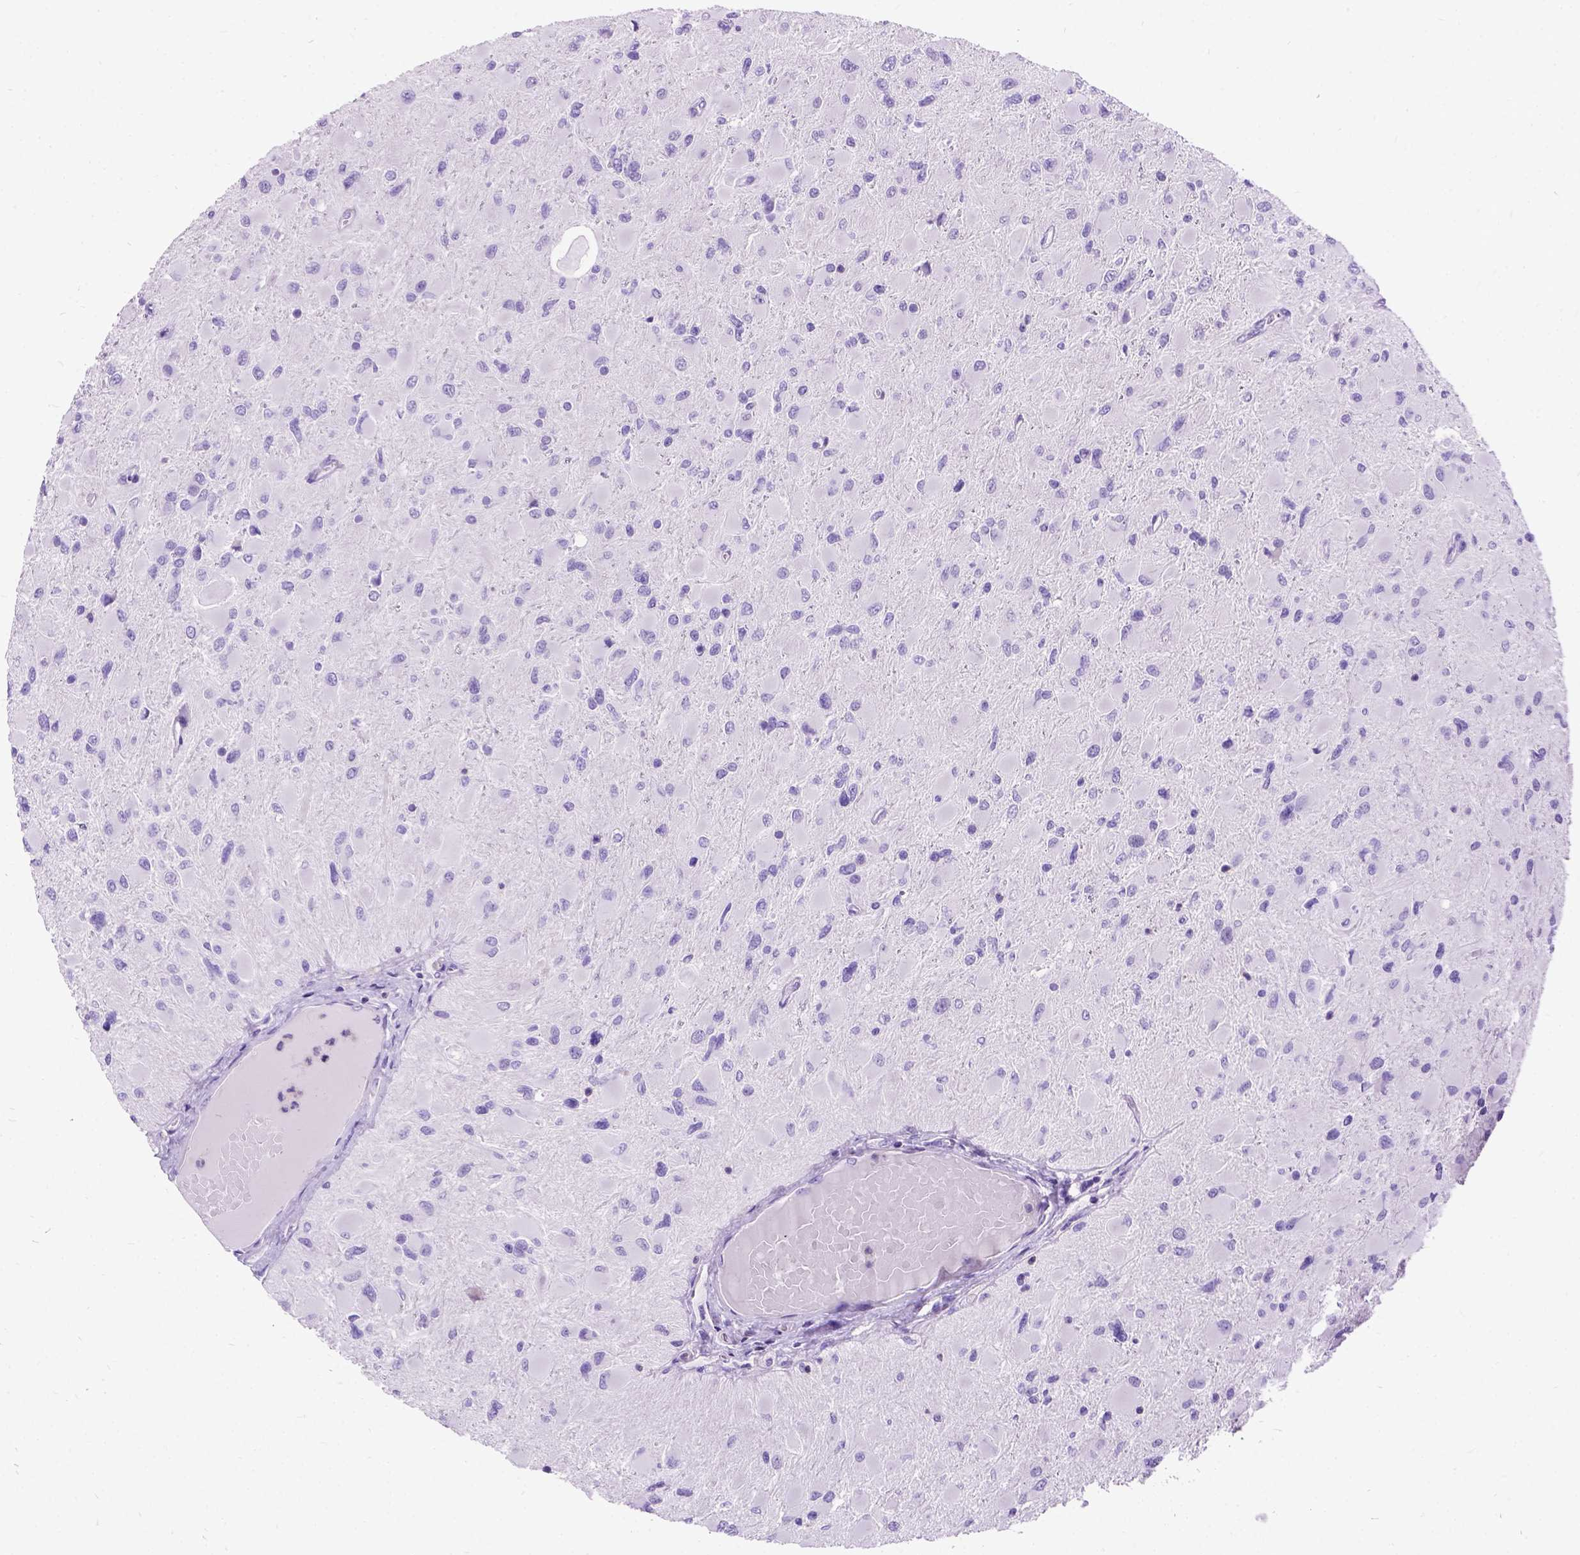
{"staining": {"intensity": "negative", "quantity": "none", "location": "none"}, "tissue": "glioma", "cell_type": "Tumor cells", "image_type": "cancer", "snomed": [{"axis": "morphology", "description": "Glioma, malignant, High grade"}, {"axis": "topography", "description": "Cerebral cortex"}], "caption": "DAB (3,3'-diaminobenzidine) immunohistochemical staining of human glioma shows no significant staining in tumor cells.", "gene": "PRG2", "patient": {"sex": "female", "age": 36}}